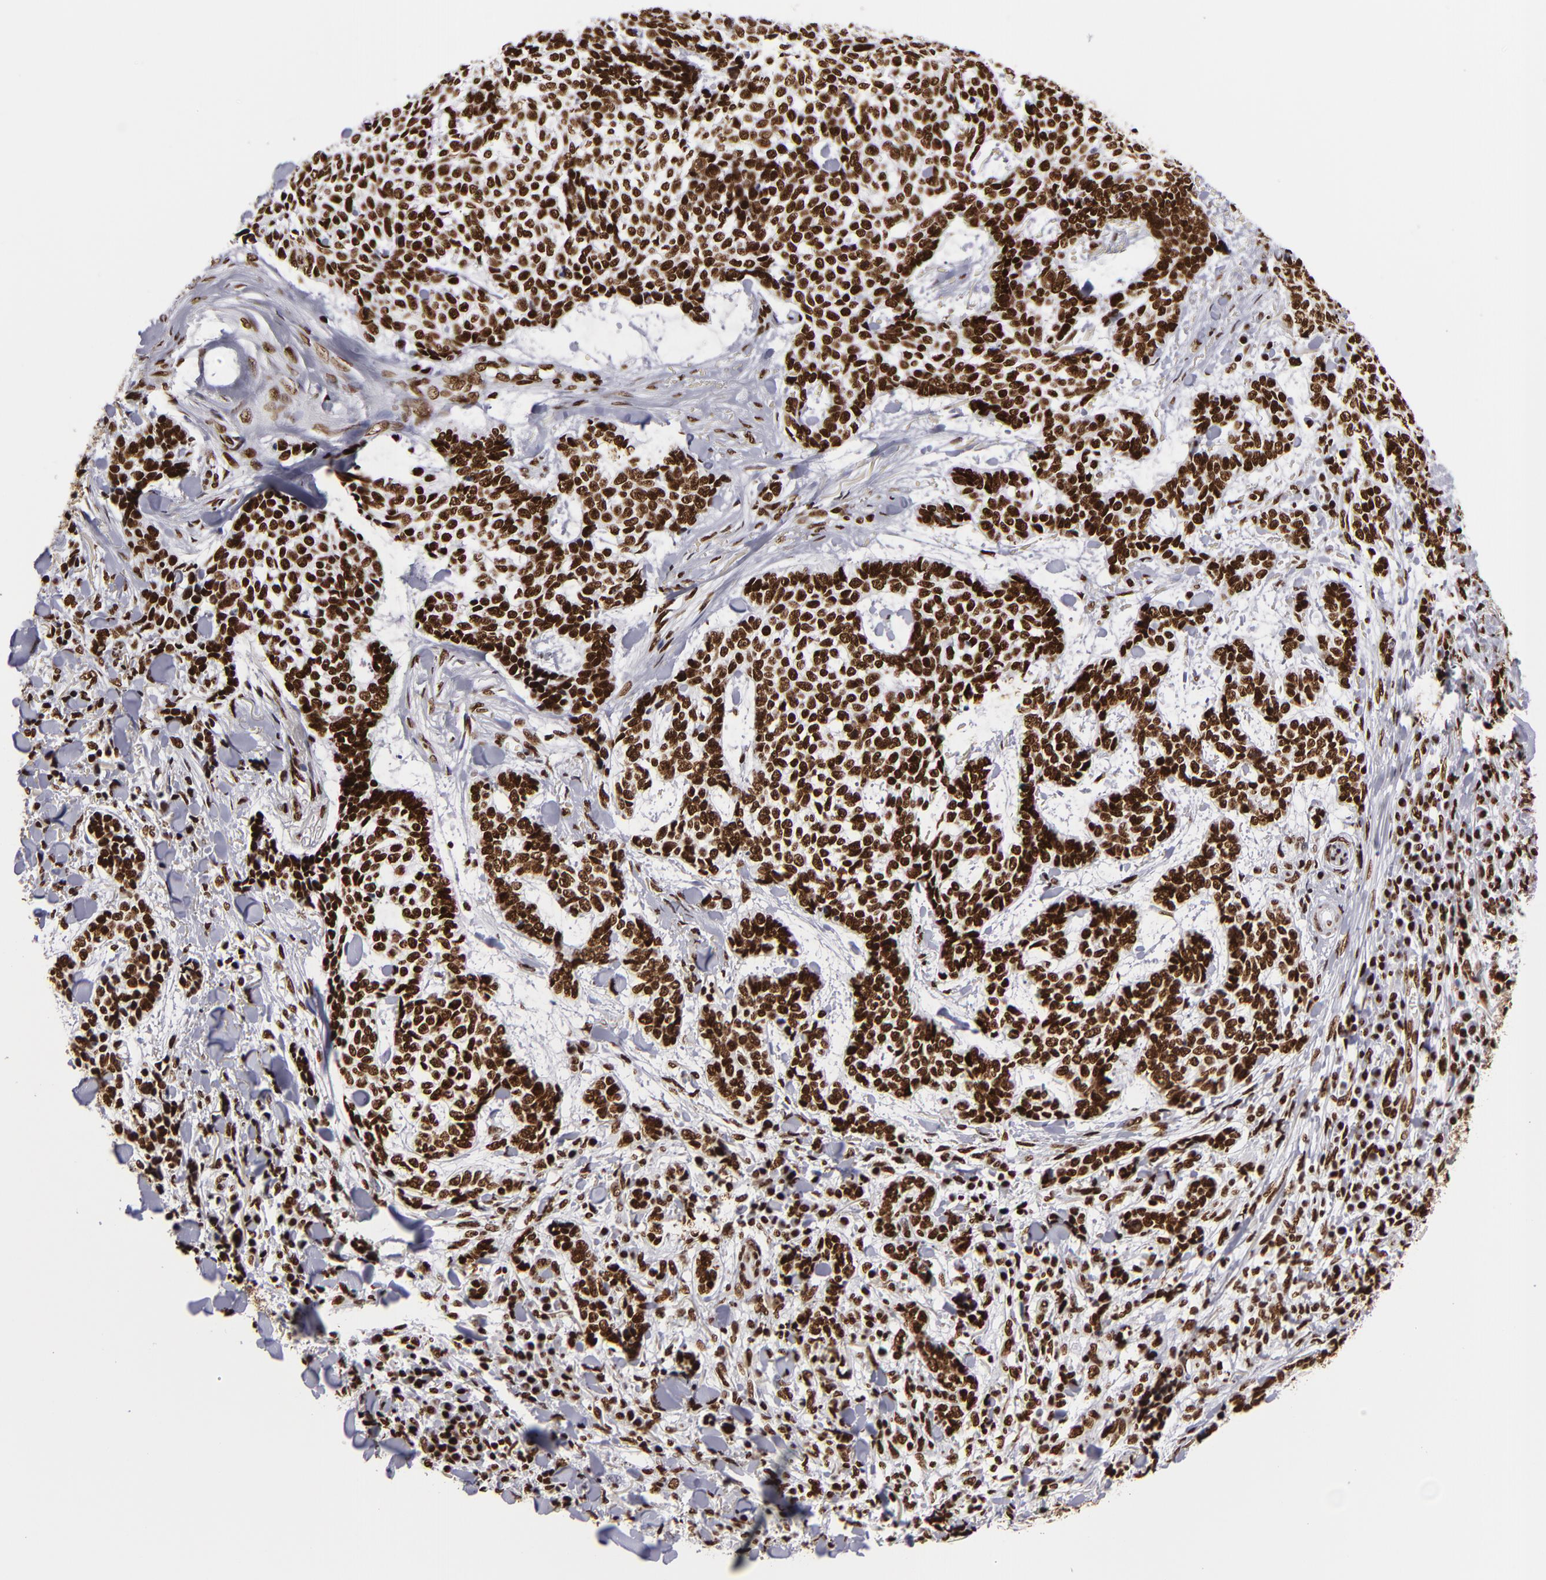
{"staining": {"intensity": "strong", "quantity": ">75%", "location": "nuclear"}, "tissue": "skin cancer", "cell_type": "Tumor cells", "image_type": "cancer", "snomed": [{"axis": "morphology", "description": "Basal cell carcinoma"}, {"axis": "topography", "description": "Skin"}], "caption": "Immunohistochemistry image of neoplastic tissue: skin cancer stained using immunohistochemistry (IHC) shows high levels of strong protein expression localized specifically in the nuclear of tumor cells, appearing as a nuclear brown color.", "gene": "SAFB", "patient": {"sex": "female", "age": 89}}